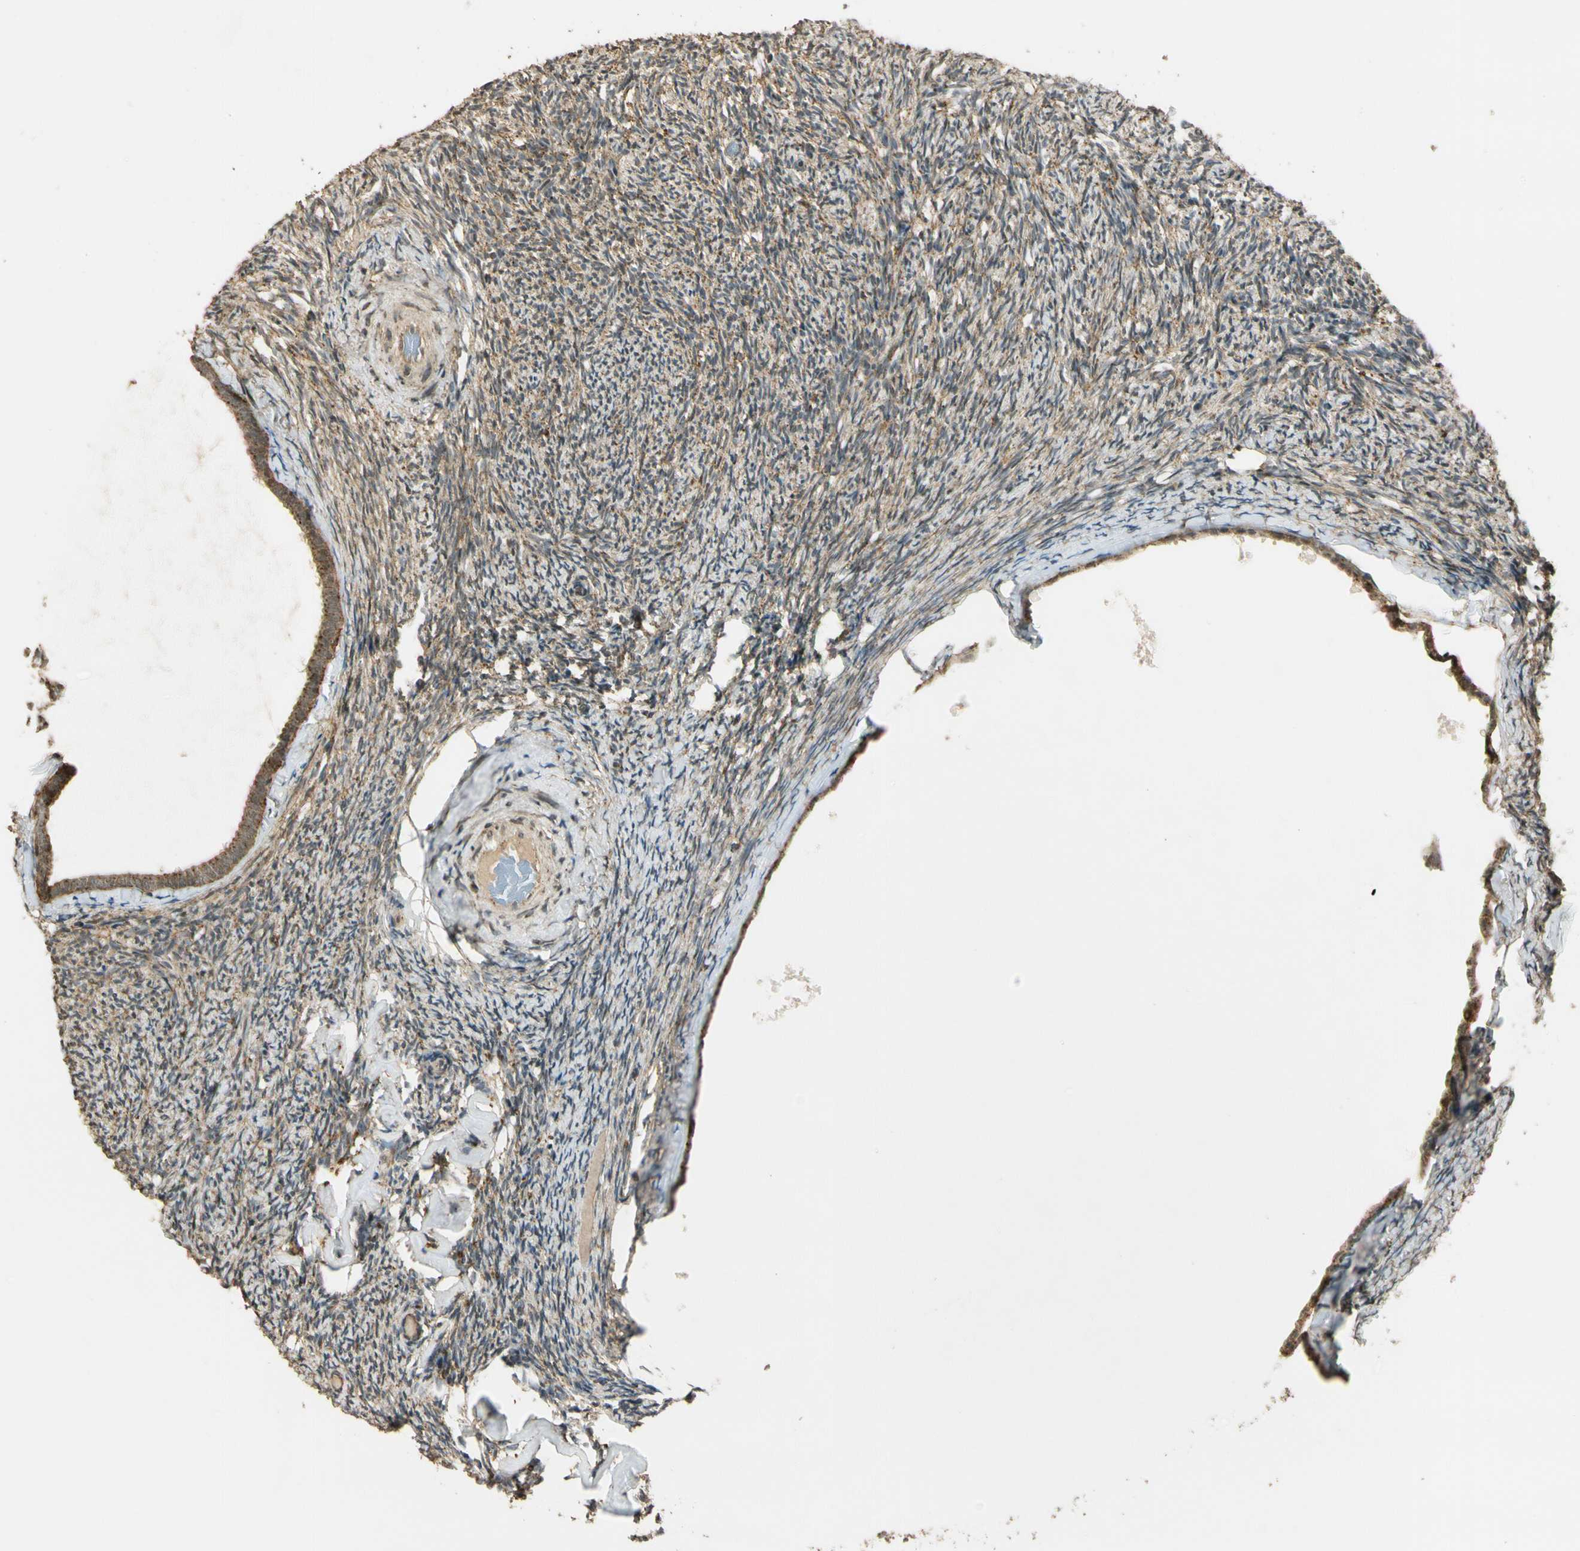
{"staining": {"intensity": "weak", "quantity": "25%-75%", "location": "cytoplasmic/membranous"}, "tissue": "ovary", "cell_type": "Ovarian stroma cells", "image_type": "normal", "snomed": [{"axis": "morphology", "description": "Normal tissue, NOS"}, {"axis": "topography", "description": "Ovary"}], "caption": "This photomicrograph shows immunohistochemistry (IHC) staining of benign human ovary, with low weak cytoplasmic/membranous expression in about 25%-75% of ovarian stroma cells.", "gene": "LAMTOR1", "patient": {"sex": "female", "age": 60}}